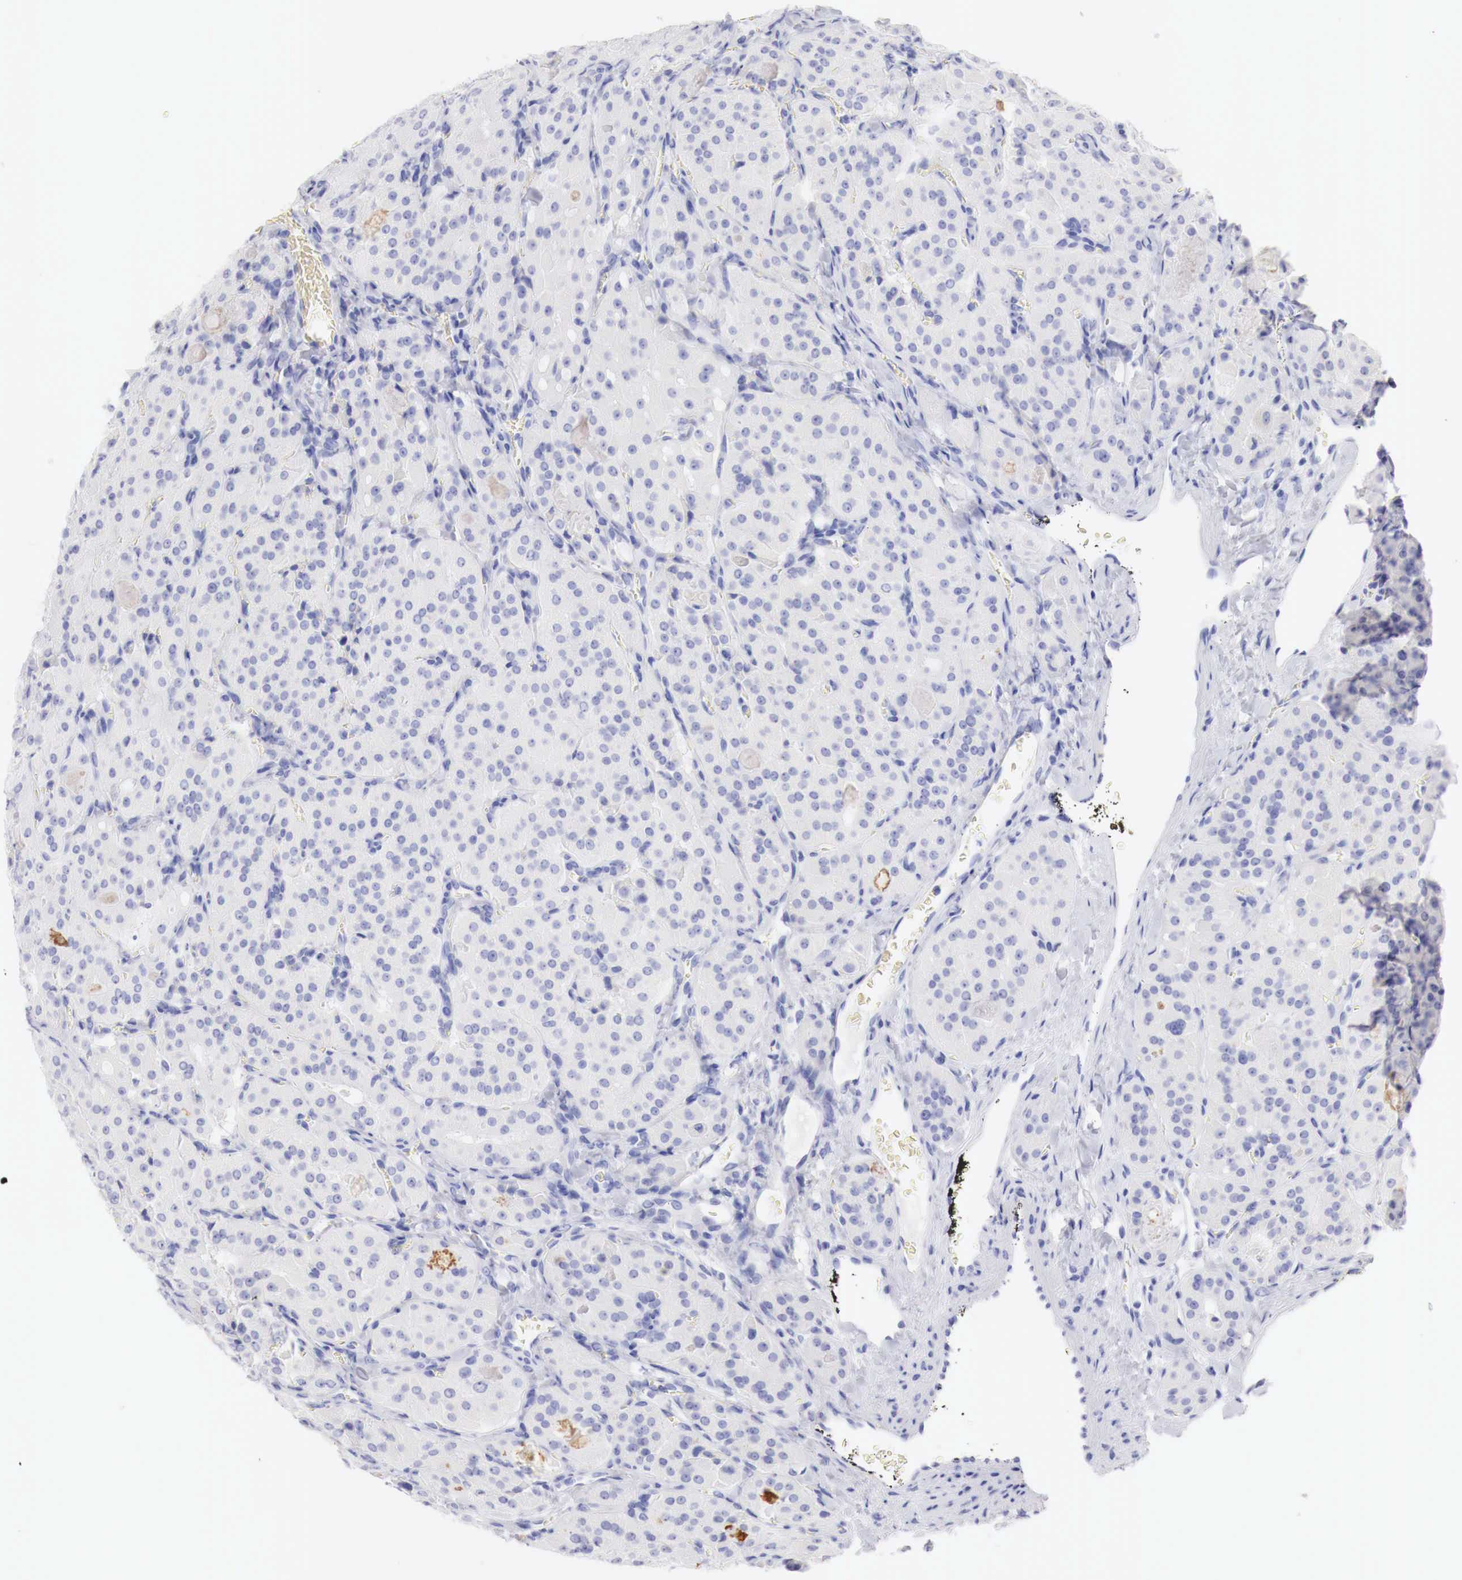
{"staining": {"intensity": "negative", "quantity": "none", "location": "none"}, "tissue": "thyroid cancer", "cell_type": "Tumor cells", "image_type": "cancer", "snomed": [{"axis": "morphology", "description": "Carcinoma, NOS"}, {"axis": "topography", "description": "Thyroid gland"}], "caption": "IHC micrograph of thyroid cancer stained for a protein (brown), which demonstrates no staining in tumor cells.", "gene": "TYR", "patient": {"sex": "male", "age": 76}}